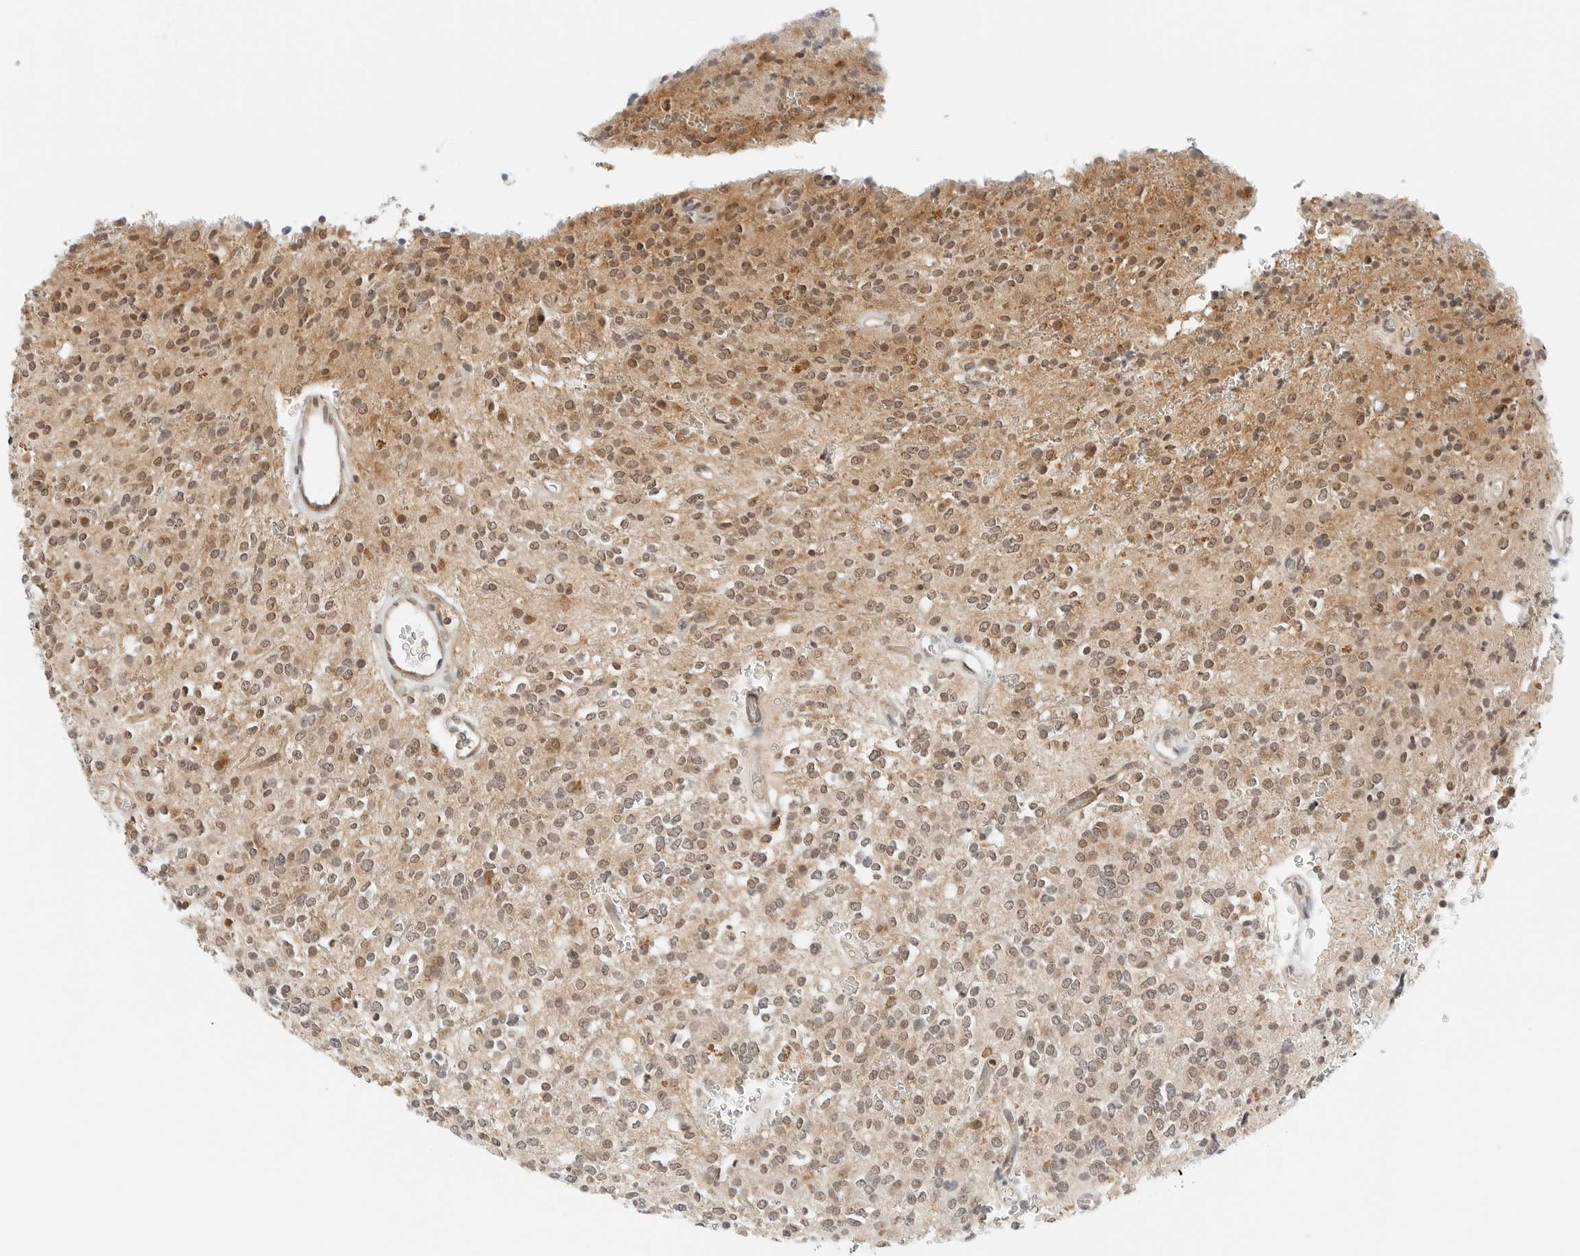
{"staining": {"intensity": "moderate", "quantity": "25%-75%", "location": "nuclear"}, "tissue": "glioma", "cell_type": "Tumor cells", "image_type": "cancer", "snomed": [{"axis": "morphology", "description": "Glioma, malignant, High grade"}, {"axis": "topography", "description": "Brain"}], "caption": "This is a photomicrograph of immunohistochemistry staining of malignant glioma (high-grade), which shows moderate staining in the nuclear of tumor cells.", "gene": "IQCC", "patient": {"sex": "male", "age": 34}}